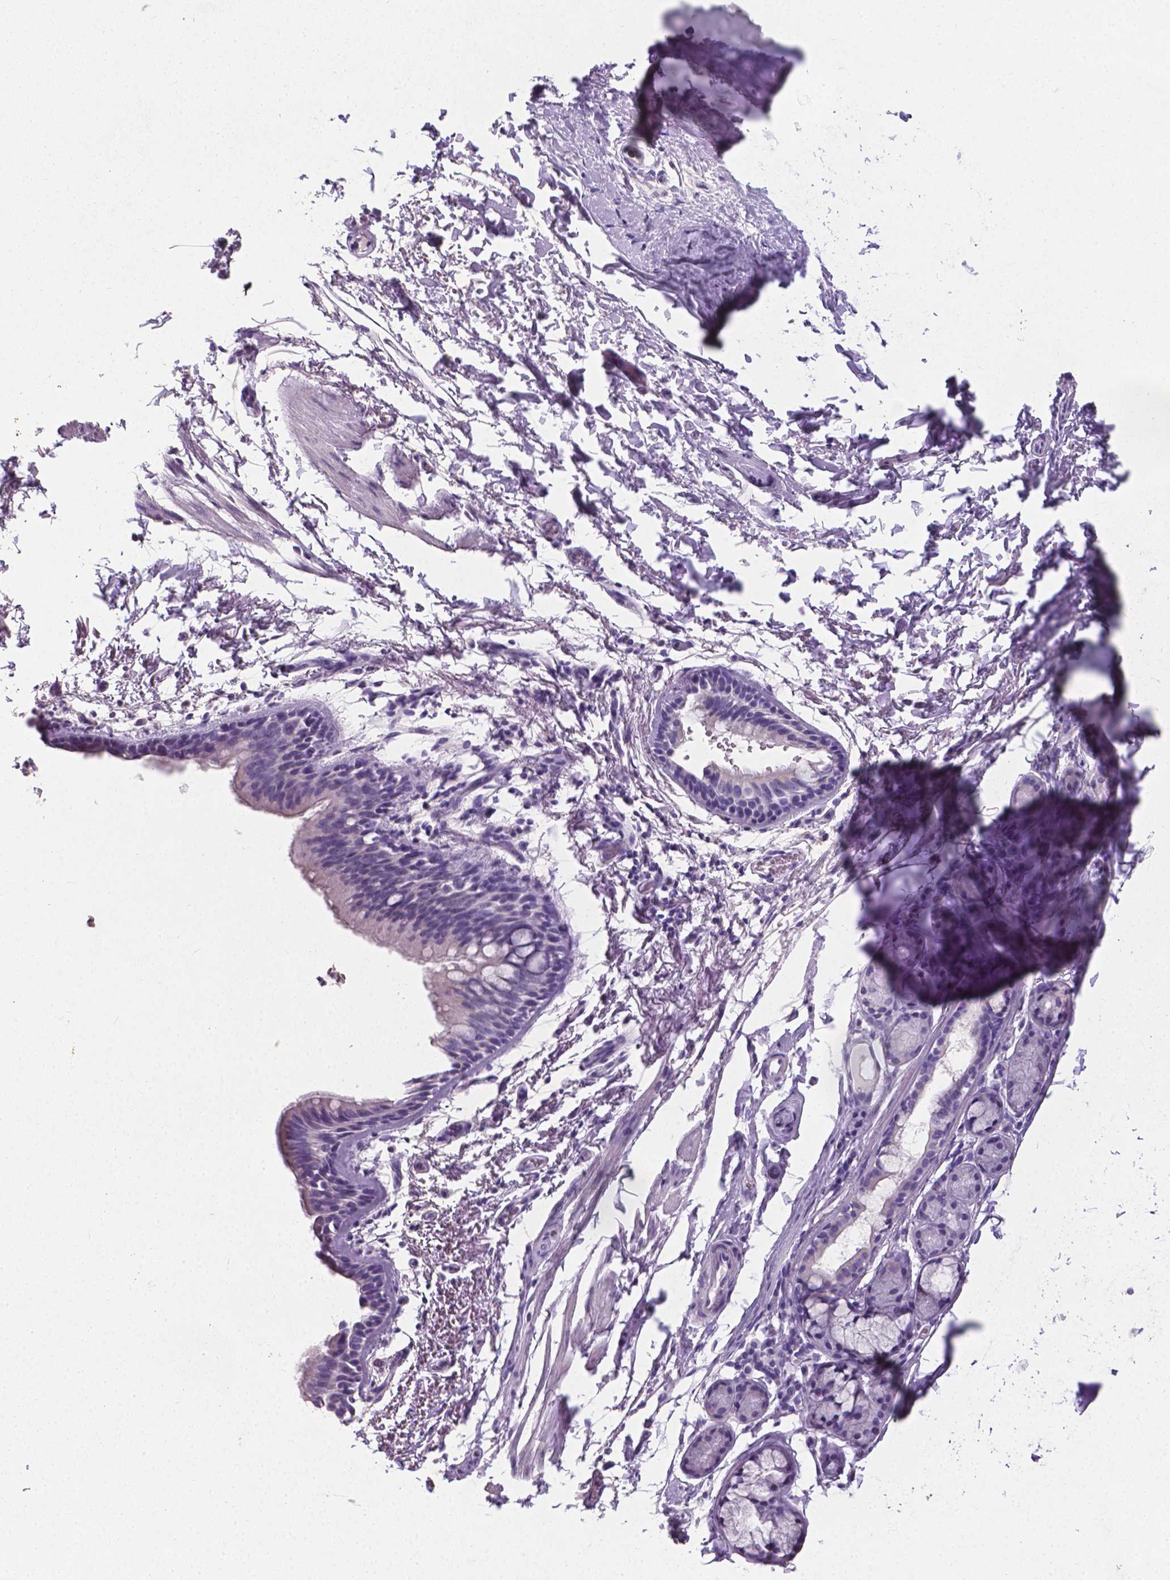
{"staining": {"intensity": "negative", "quantity": "none", "location": "none"}, "tissue": "bronchus", "cell_type": "Respiratory epithelial cells", "image_type": "normal", "snomed": [{"axis": "morphology", "description": "Normal tissue, NOS"}, {"axis": "topography", "description": "Lymph node"}, {"axis": "topography", "description": "Bronchus"}], "caption": "High power microscopy image of an immunohistochemistry (IHC) micrograph of benign bronchus, revealing no significant expression in respiratory epithelial cells.", "gene": "XPNPEP2", "patient": {"sex": "female", "age": 70}}